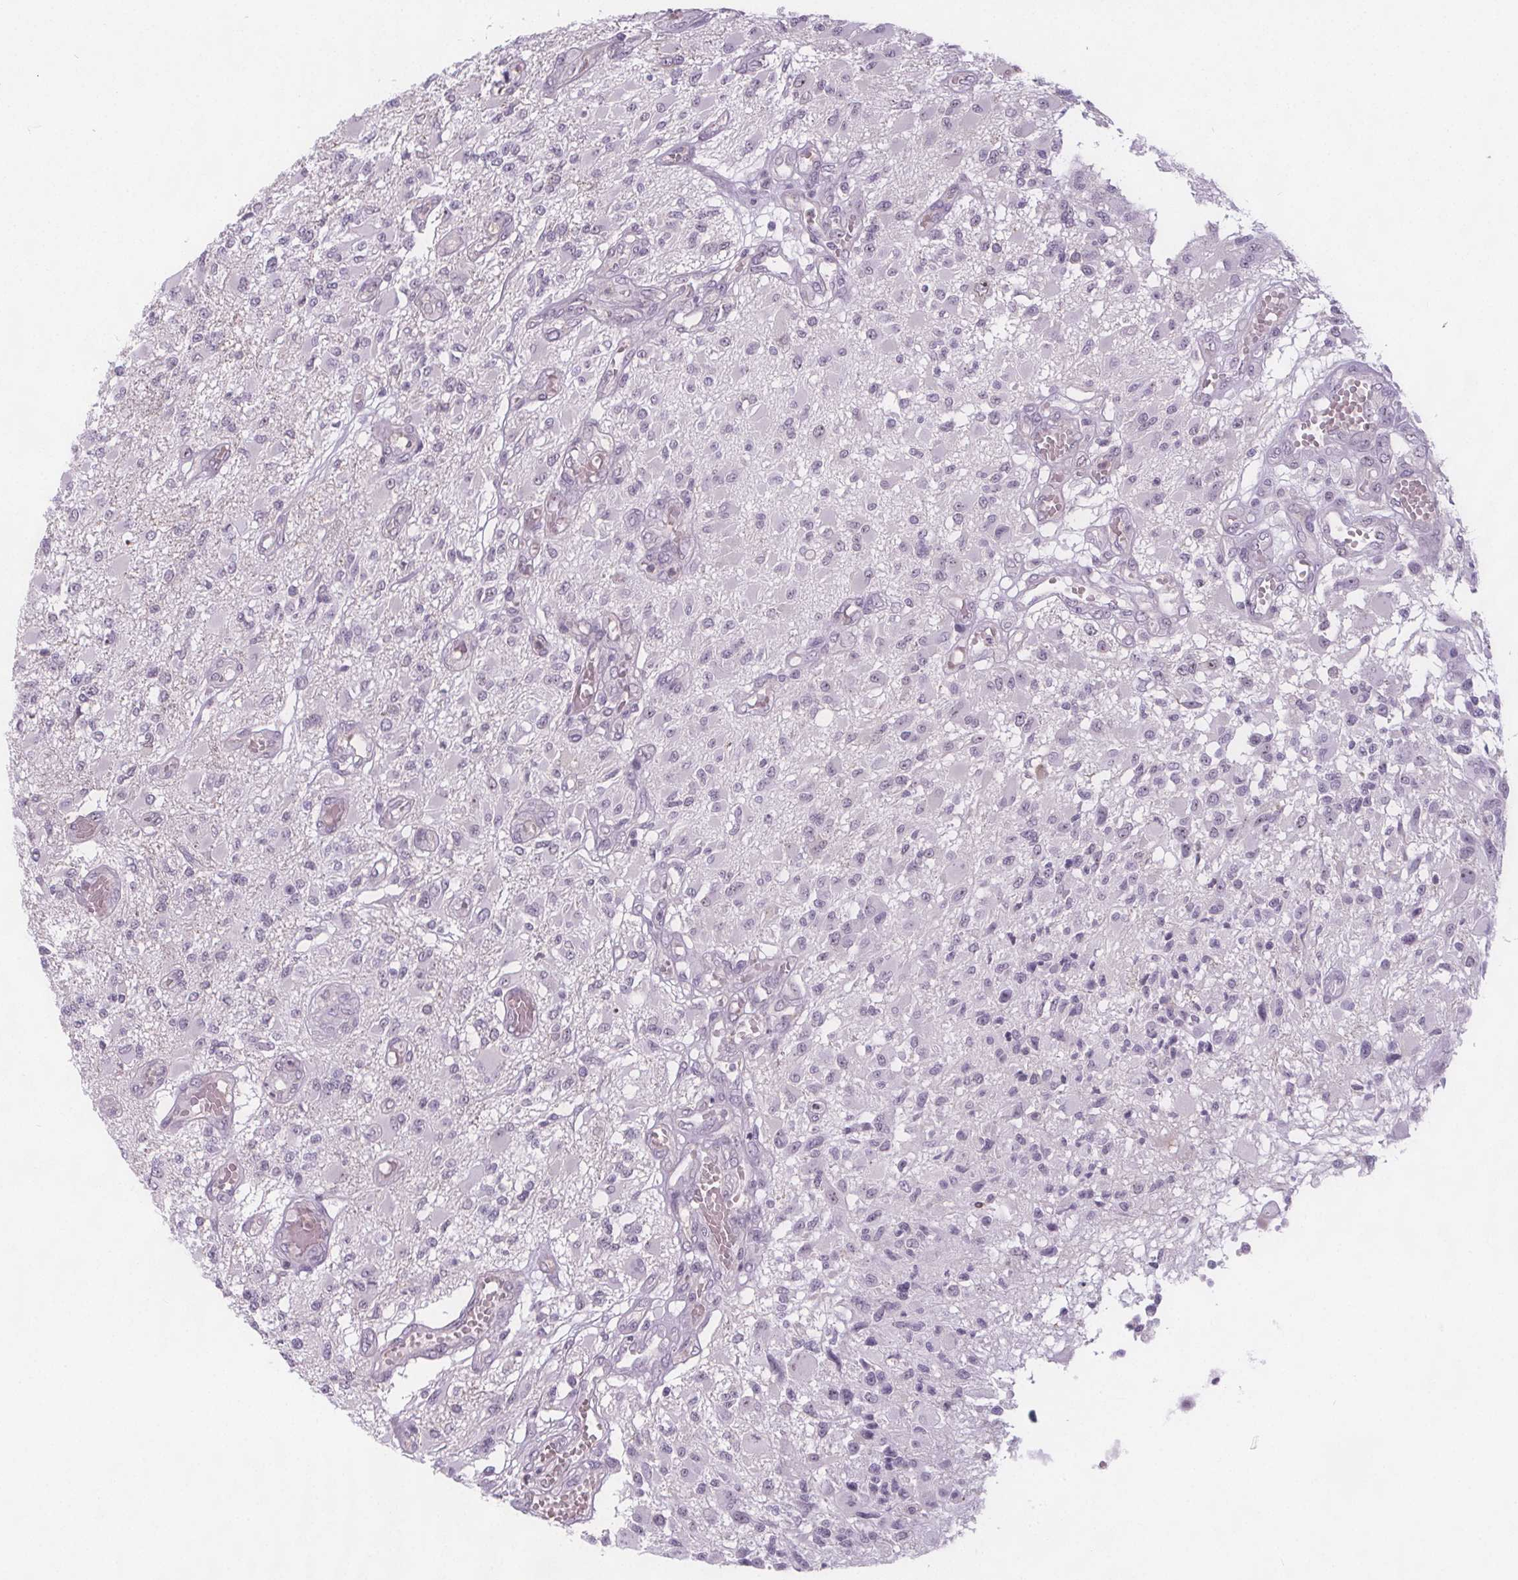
{"staining": {"intensity": "negative", "quantity": "none", "location": "none"}, "tissue": "glioma", "cell_type": "Tumor cells", "image_type": "cancer", "snomed": [{"axis": "morphology", "description": "Glioma, malignant, High grade"}, {"axis": "topography", "description": "Brain"}], "caption": "The image shows no staining of tumor cells in malignant high-grade glioma. (Brightfield microscopy of DAB immunohistochemistry (IHC) at high magnification).", "gene": "NOLC1", "patient": {"sex": "female", "age": 63}}